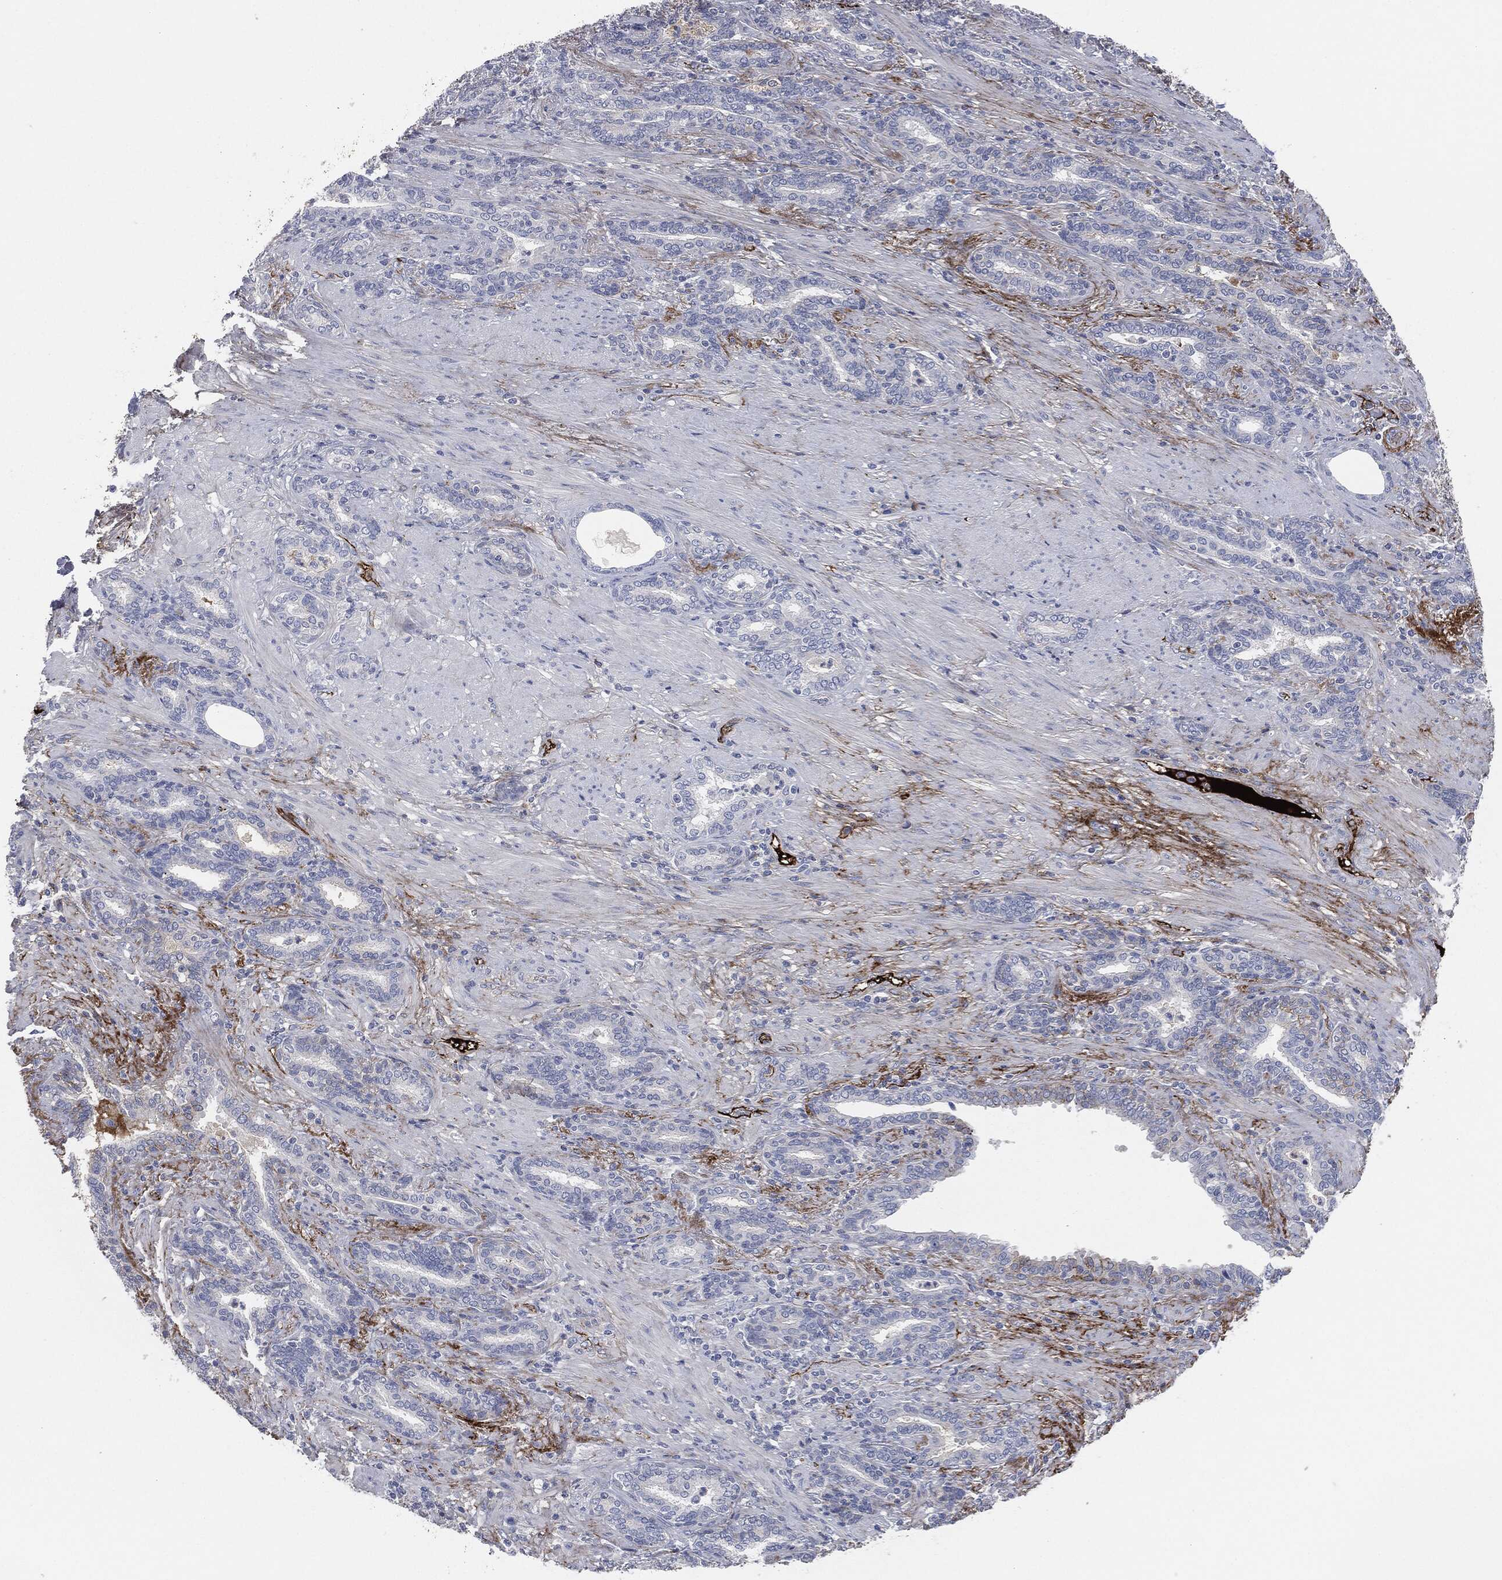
{"staining": {"intensity": "negative", "quantity": "none", "location": "none"}, "tissue": "prostate cancer", "cell_type": "Tumor cells", "image_type": "cancer", "snomed": [{"axis": "morphology", "description": "Adenocarcinoma, Low grade"}, {"axis": "topography", "description": "Prostate"}], "caption": "Image shows no protein staining in tumor cells of prostate cancer (low-grade adenocarcinoma) tissue.", "gene": "APOB", "patient": {"sex": "male", "age": 68}}